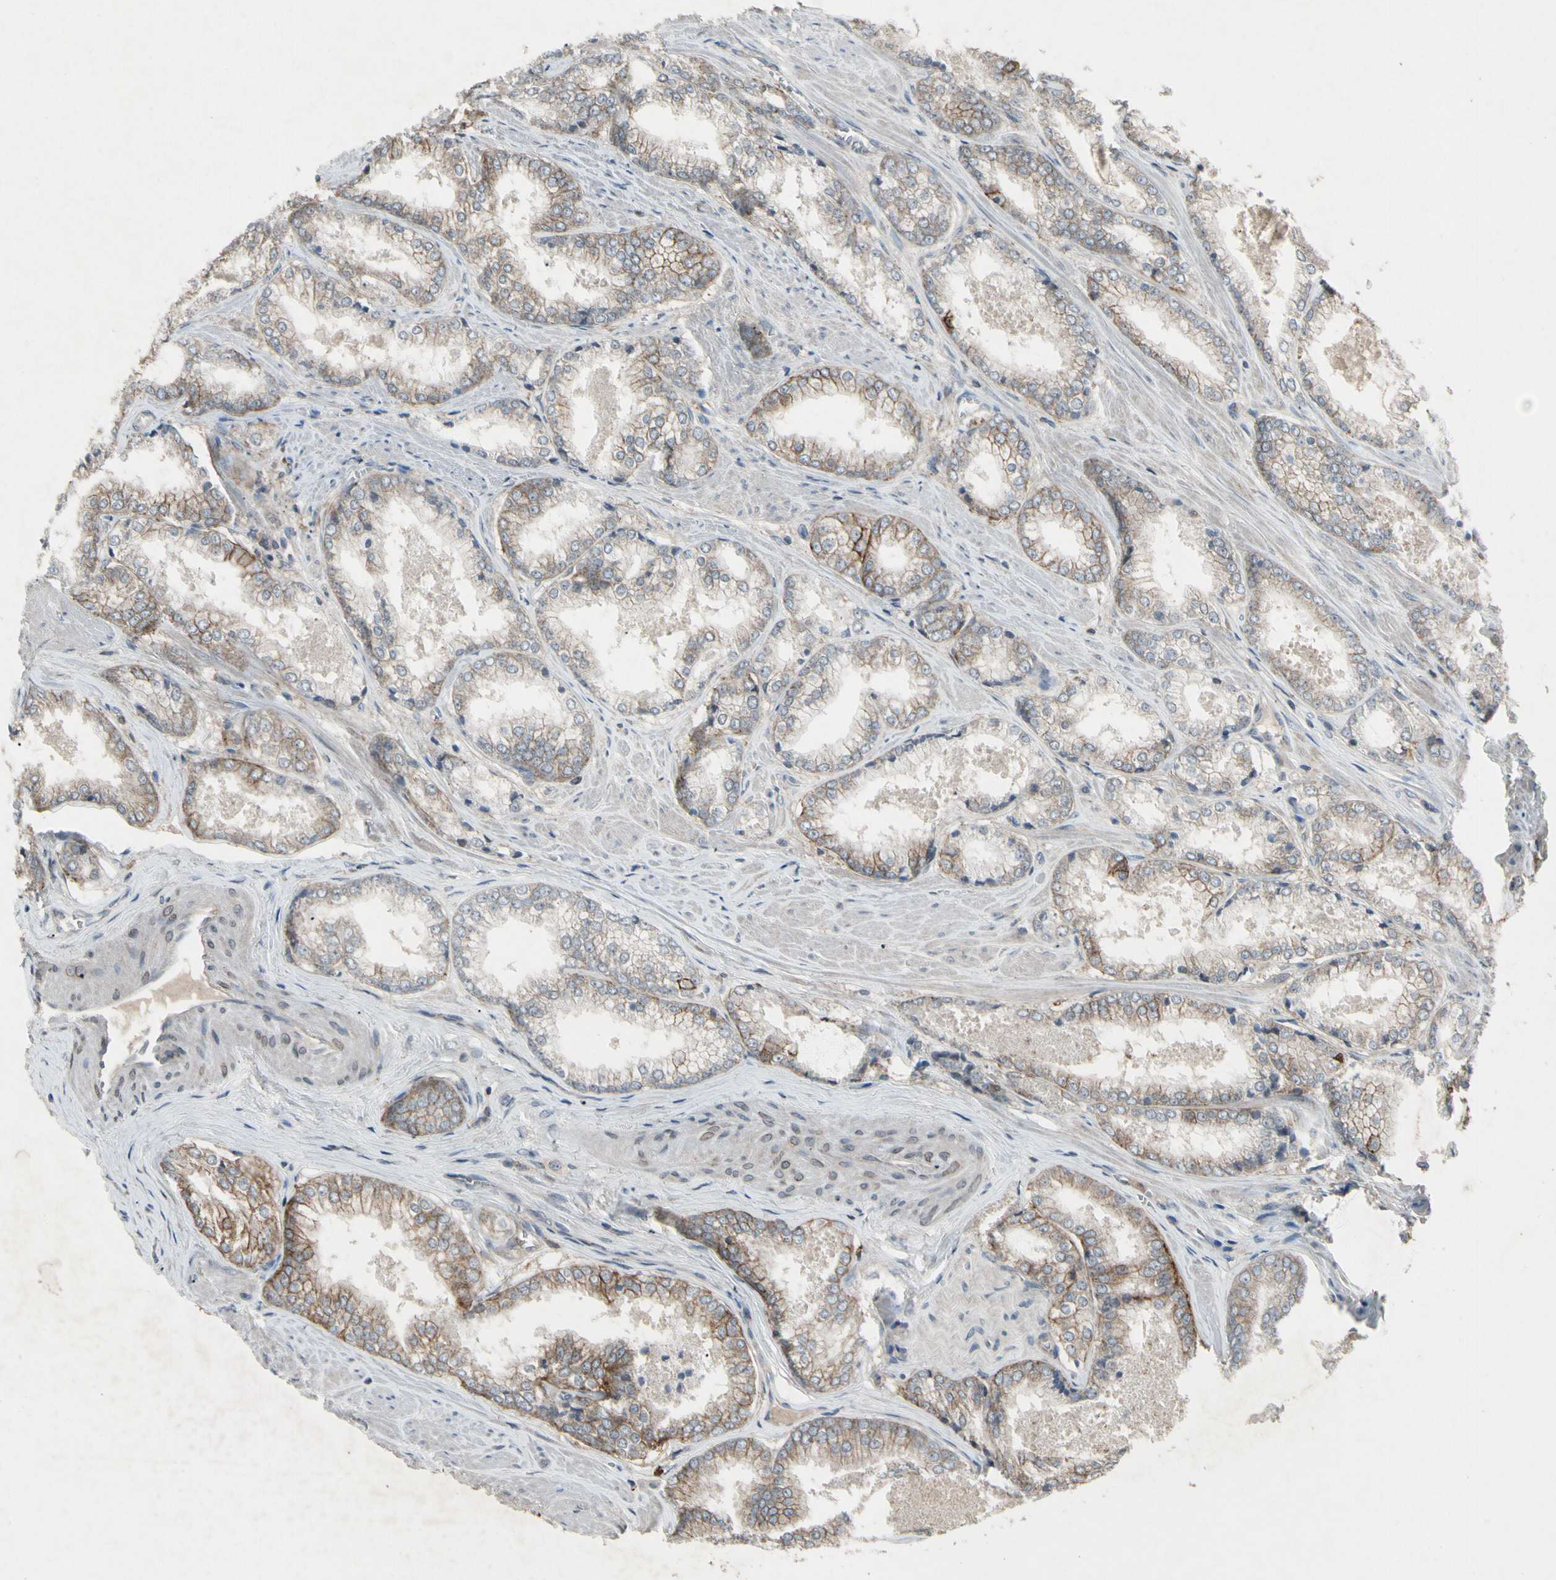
{"staining": {"intensity": "moderate", "quantity": "<25%", "location": "cytoplasmic/membranous"}, "tissue": "prostate cancer", "cell_type": "Tumor cells", "image_type": "cancer", "snomed": [{"axis": "morphology", "description": "Adenocarcinoma, Low grade"}, {"axis": "topography", "description": "Prostate"}], "caption": "A brown stain highlights moderate cytoplasmic/membranous expression of a protein in prostate cancer (low-grade adenocarcinoma) tumor cells.", "gene": "NMI", "patient": {"sex": "male", "age": 64}}